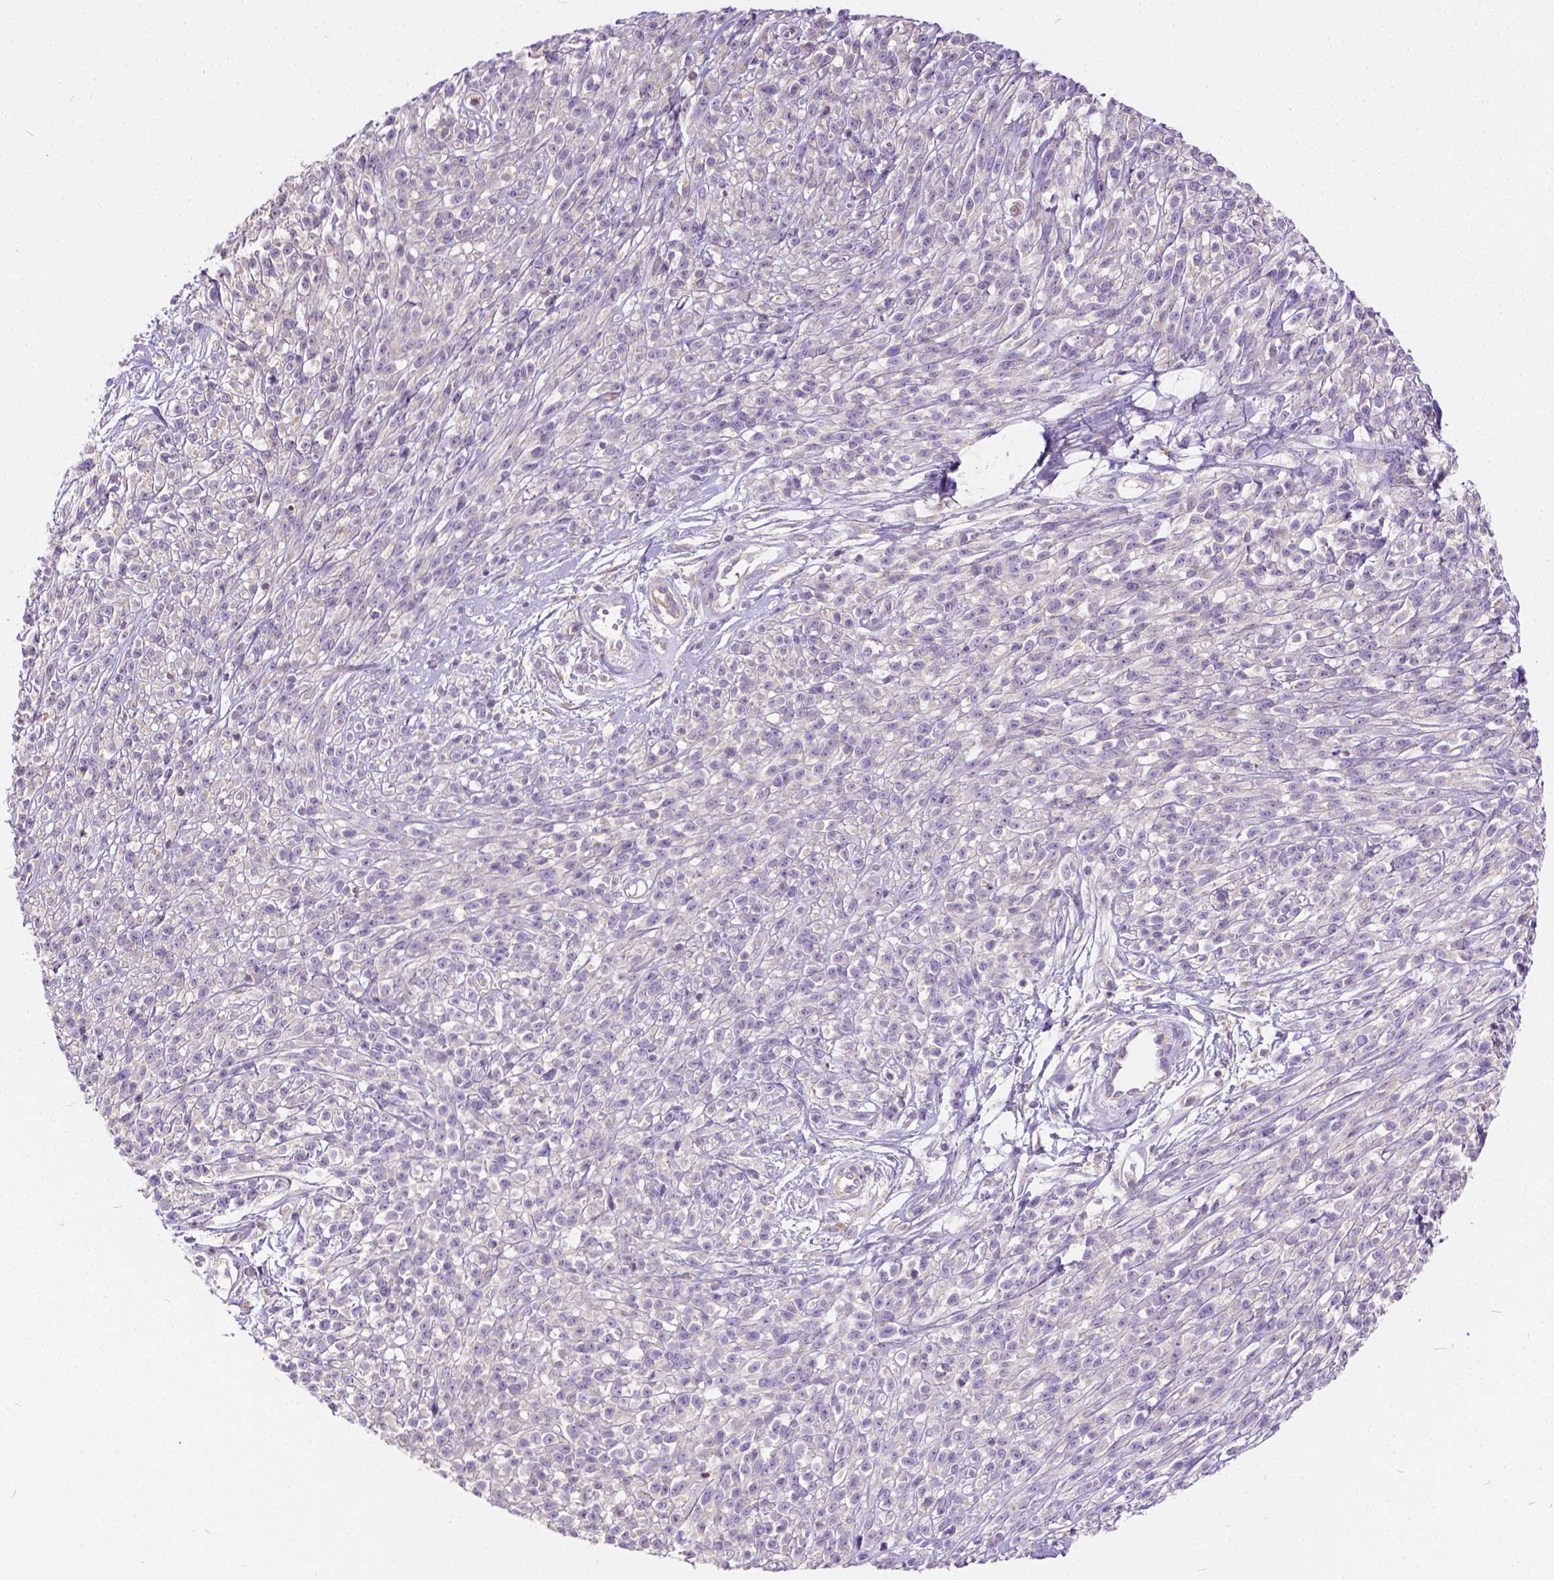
{"staining": {"intensity": "negative", "quantity": "none", "location": "none"}, "tissue": "melanoma", "cell_type": "Tumor cells", "image_type": "cancer", "snomed": [{"axis": "morphology", "description": "Malignant melanoma, NOS"}, {"axis": "topography", "description": "Skin"}, {"axis": "topography", "description": "Skin of trunk"}], "caption": "Immunohistochemistry (IHC) histopathology image of neoplastic tissue: melanoma stained with DAB (3,3'-diaminobenzidine) shows no significant protein staining in tumor cells.", "gene": "CADM4", "patient": {"sex": "male", "age": 74}}